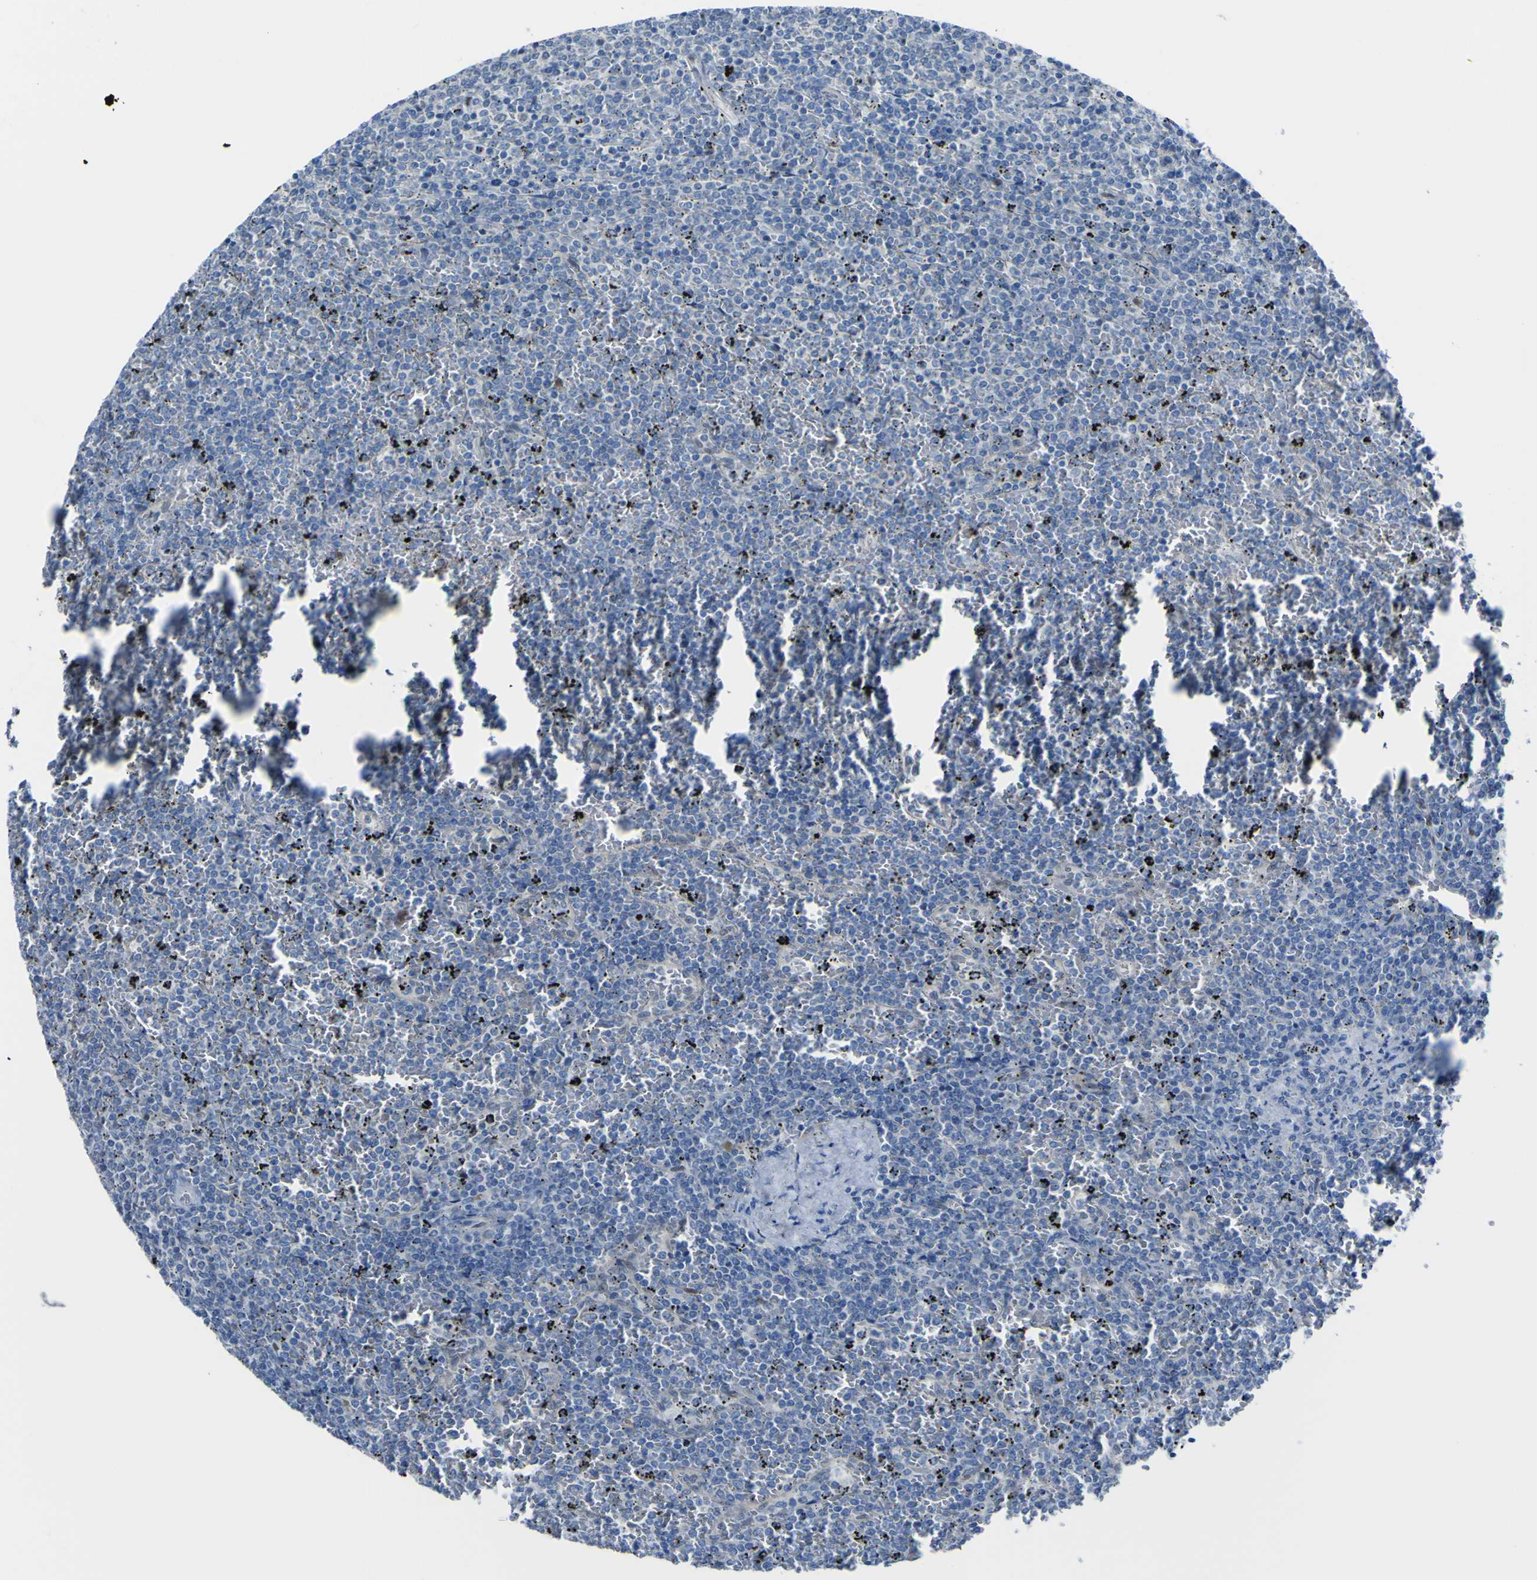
{"staining": {"intensity": "negative", "quantity": "none", "location": "none"}, "tissue": "lymphoma", "cell_type": "Tumor cells", "image_type": "cancer", "snomed": [{"axis": "morphology", "description": "Malignant lymphoma, non-Hodgkin's type, Low grade"}, {"axis": "topography", "description": "Spleen"}], "caption": "A high-resolution histopathology image shows immunohistochemistry (IHC) staining of lymphoma, which demonstrates no significant staining in tumor cells.", "gene": "LRRN1", "patient": {"sex": "female", "age": 77}}